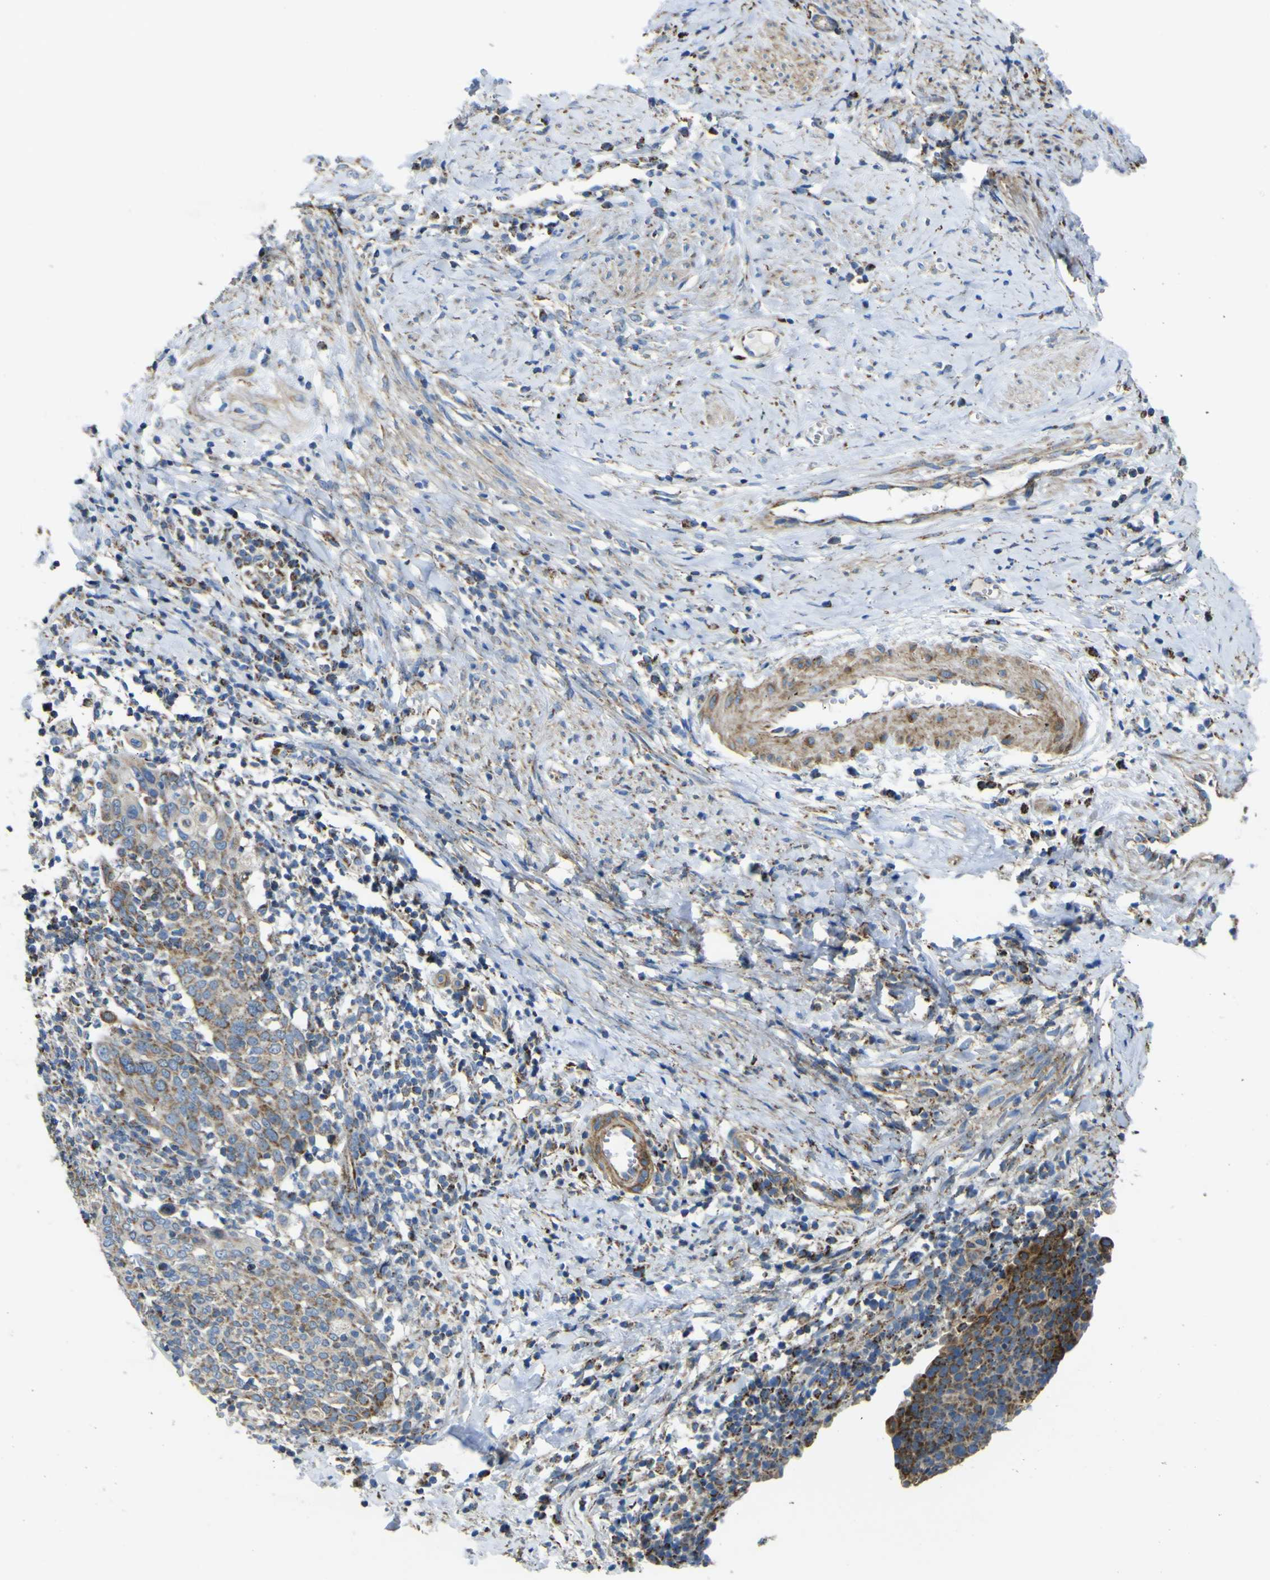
{"staining": {"intensity": "moderate", "quantity": ">75%", "location": "cytoplasmic/membranous"}, "tissue": "cervical cancer", "cell_type": "Tumor cells", "image_type": "cancer", "snomed": [{"axis": "morphology", "description": "Squamous cell carcinoma, NOS"}, {"axis": "topography", "description": "Cervix"}], "caption": "Immunohistochemical staining of human cervical cancer (squamous cell carcinoma) displays medium levels of moderate cytoplasmic/membranous positivity in about >75% of tumor cells.", "gene": "ALDH18A1", "patient": {"sex": "female", "age": 40}}